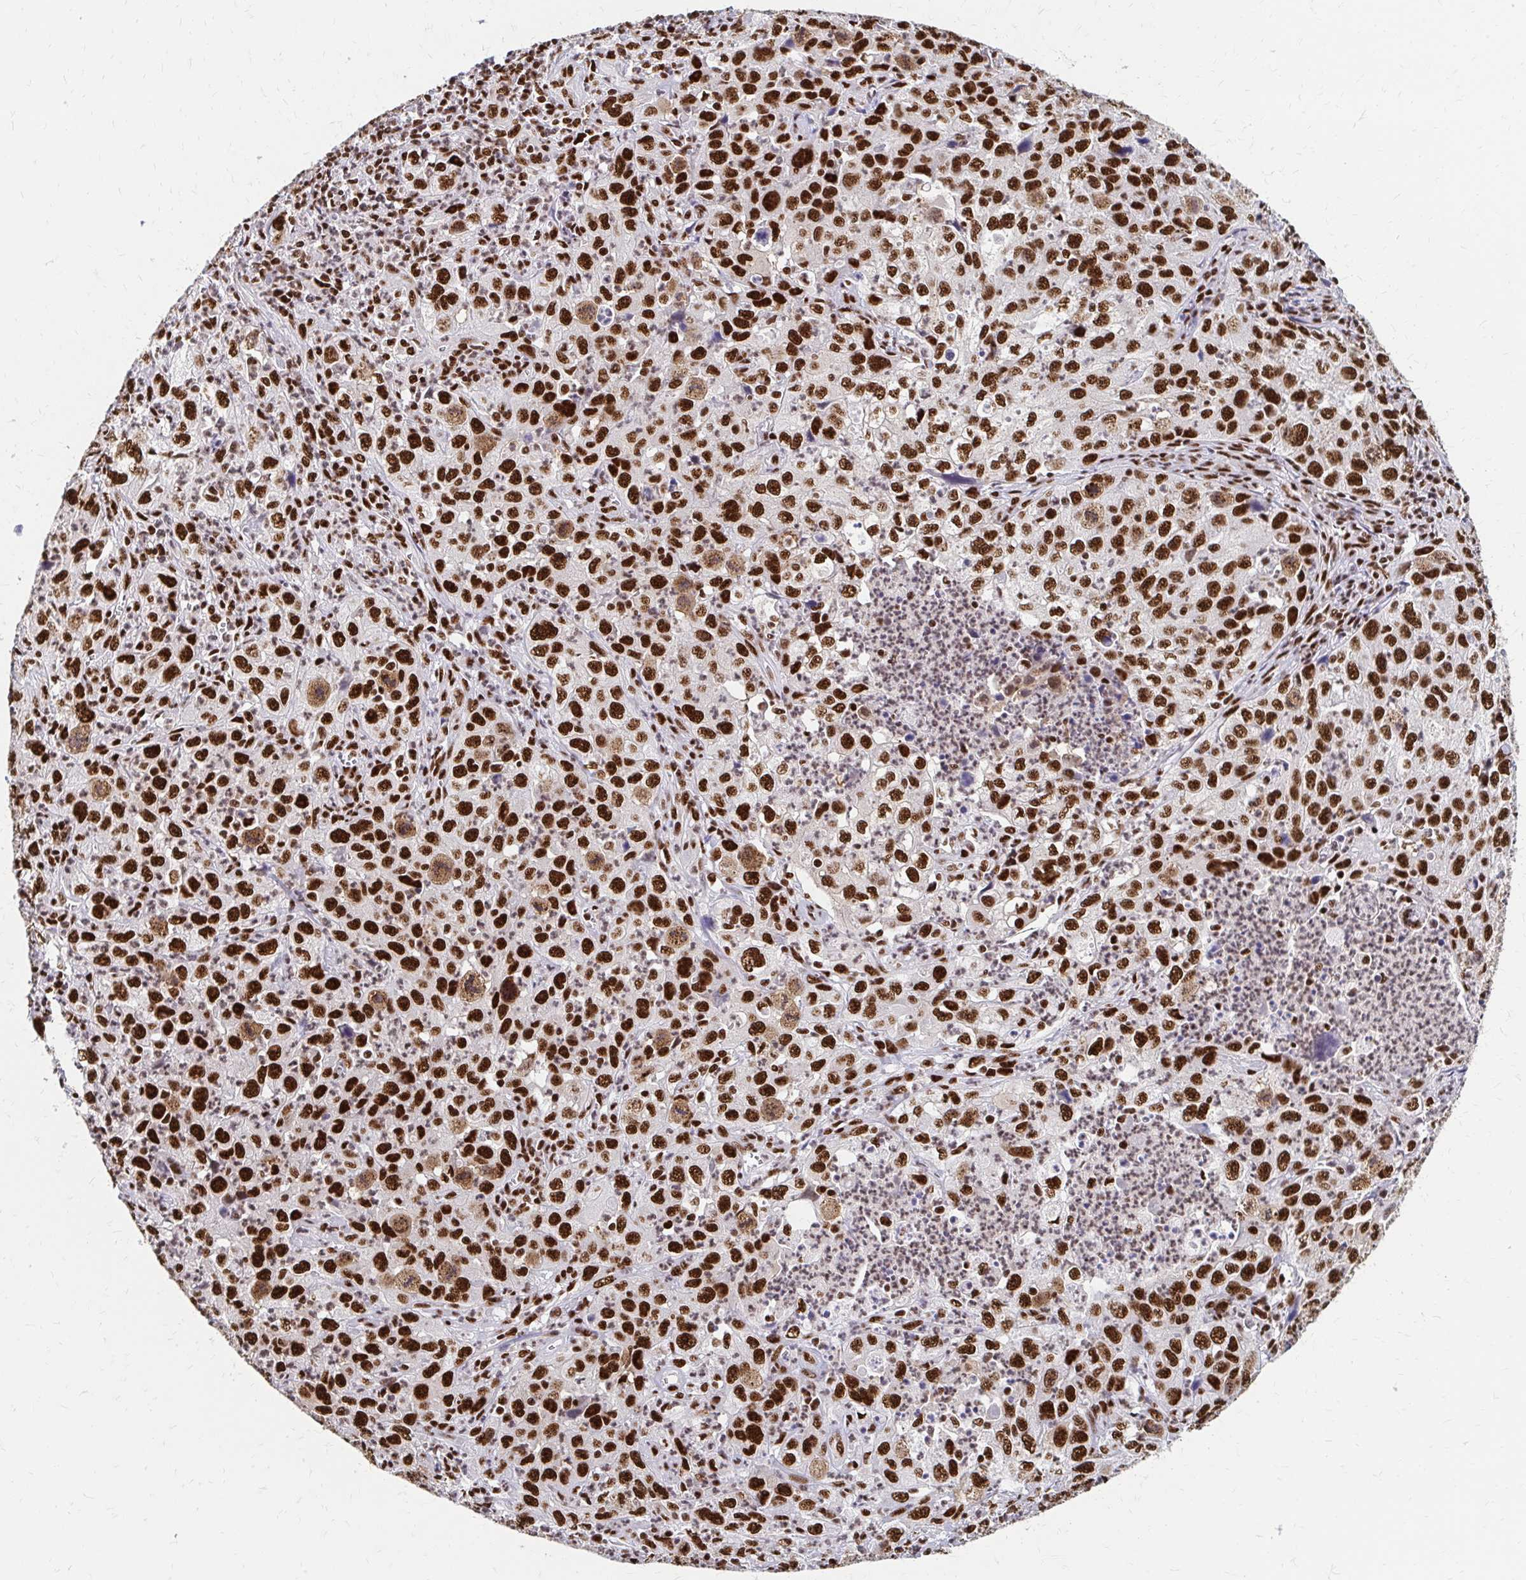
{"staining": {"intensity": "strong", "quantity": ">75%", "location": "nuclear"}, "tissue": "lung cancer", "cell_type": "Tumor cells", "image_type": "cancer", "snomed": [{"axis": "morphology", "description": "Squamous cell carcinoma, NOS"}, {"axis": "topography", "description": "Lung"}], "caption": "Lung squamous cell carcinoma was stained to show a protein in brown. There is high levels of strong nuclear positivity in about >75% of tumor cells.", "gene": "CNKSR3", "patient": {"sex": "male", "age": 71}}